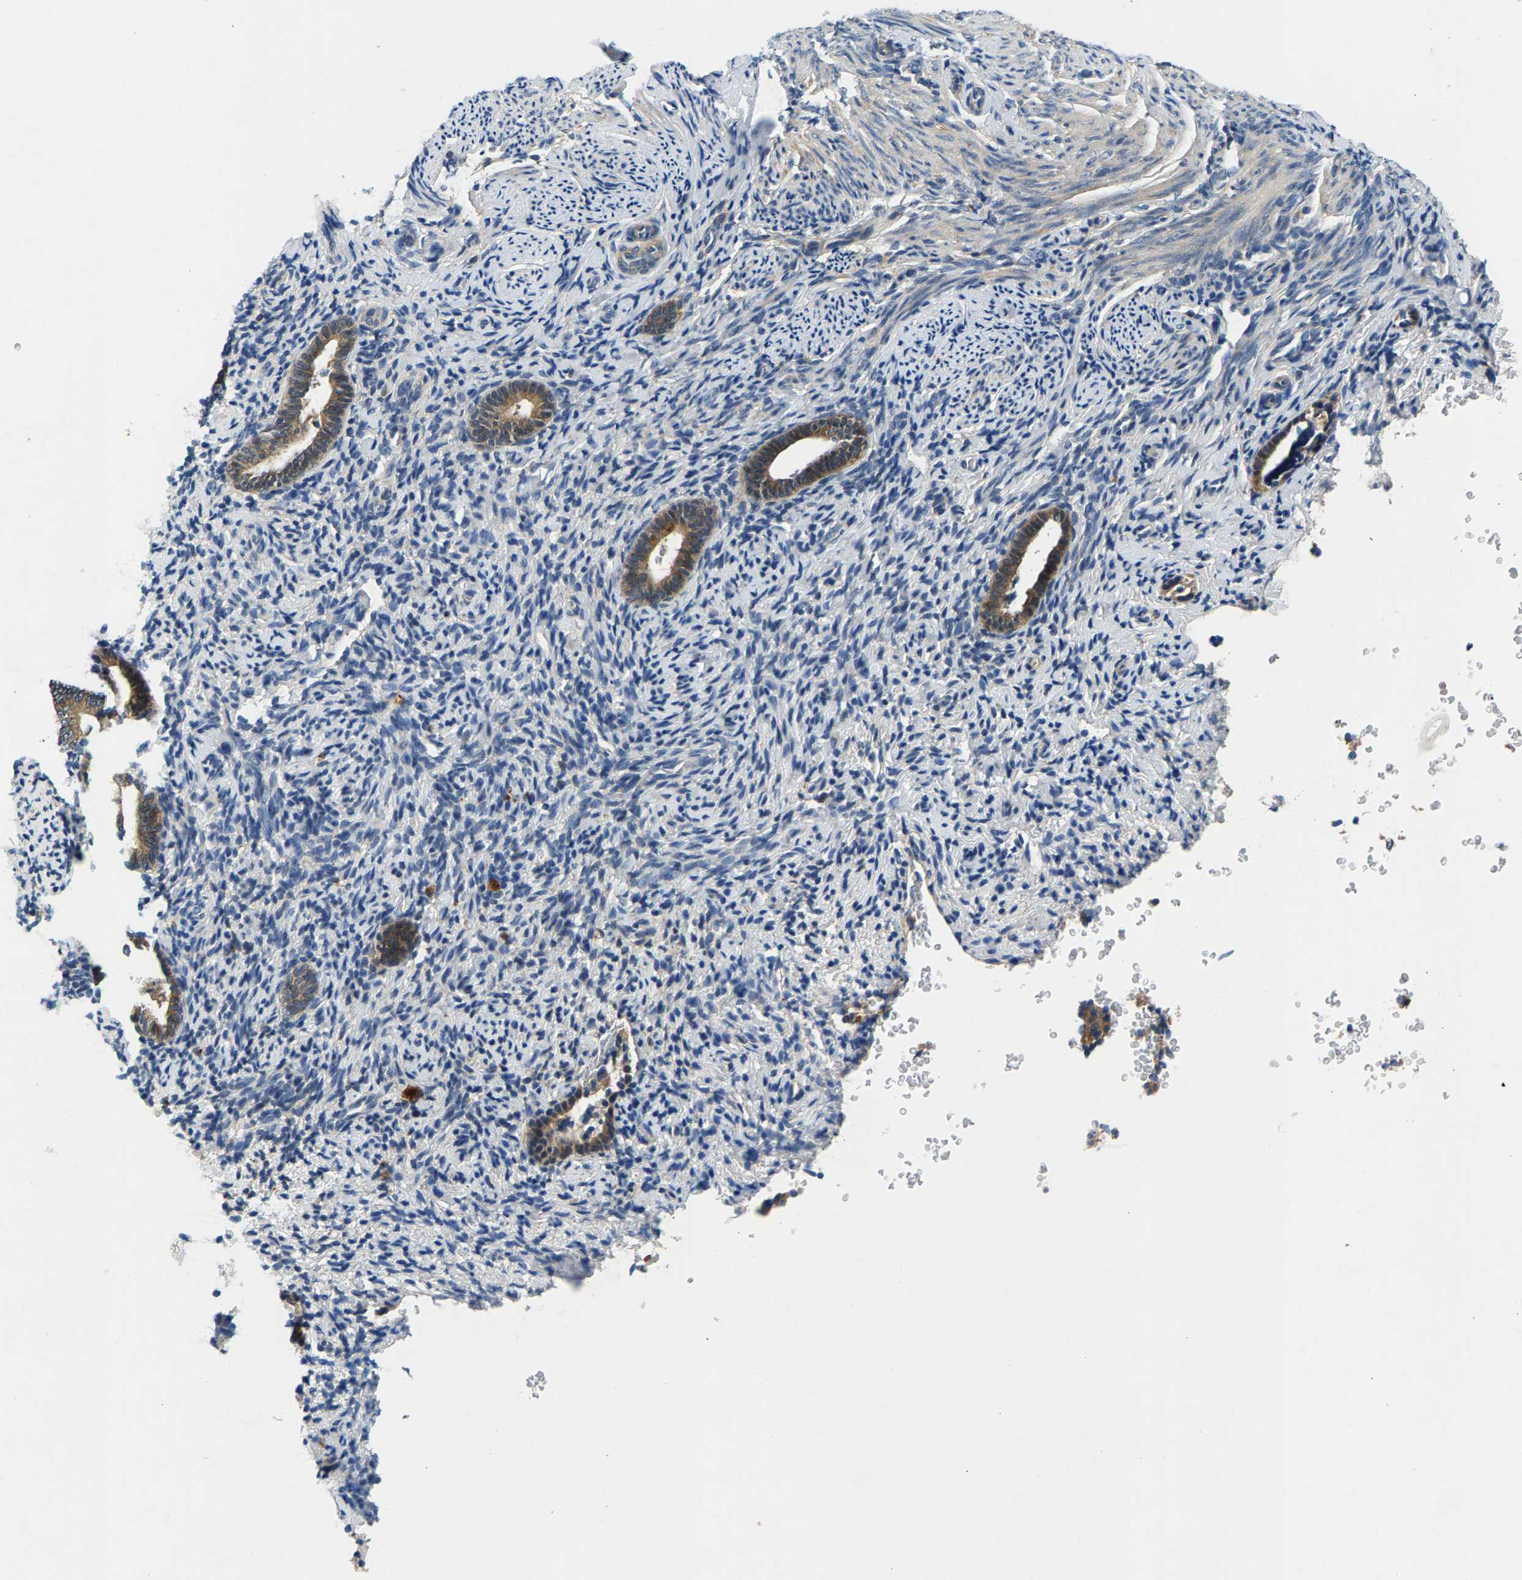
{"staining": {"intensity": "weak", "quantity": "<25%", "location": "cytoplasmic/membranous"}, "tissue": "endometrium", "cell_type": "Cells in endometrial stroma", "image_type": "normal", "snomed": [{"axis": "morphology", "description": "Normal tissue, NOS"}, {"axis": "topography", "description": "Endometrium"}], "caption": "A micrograph of endometrium stained for a protein demonstrates no brown staining in cells in endometrial stroma. (Immunohistochemistry, brightfield microscopy, high magnification).", "gene": "NT5C", "patient": {"sex": "female", "age": 51}}